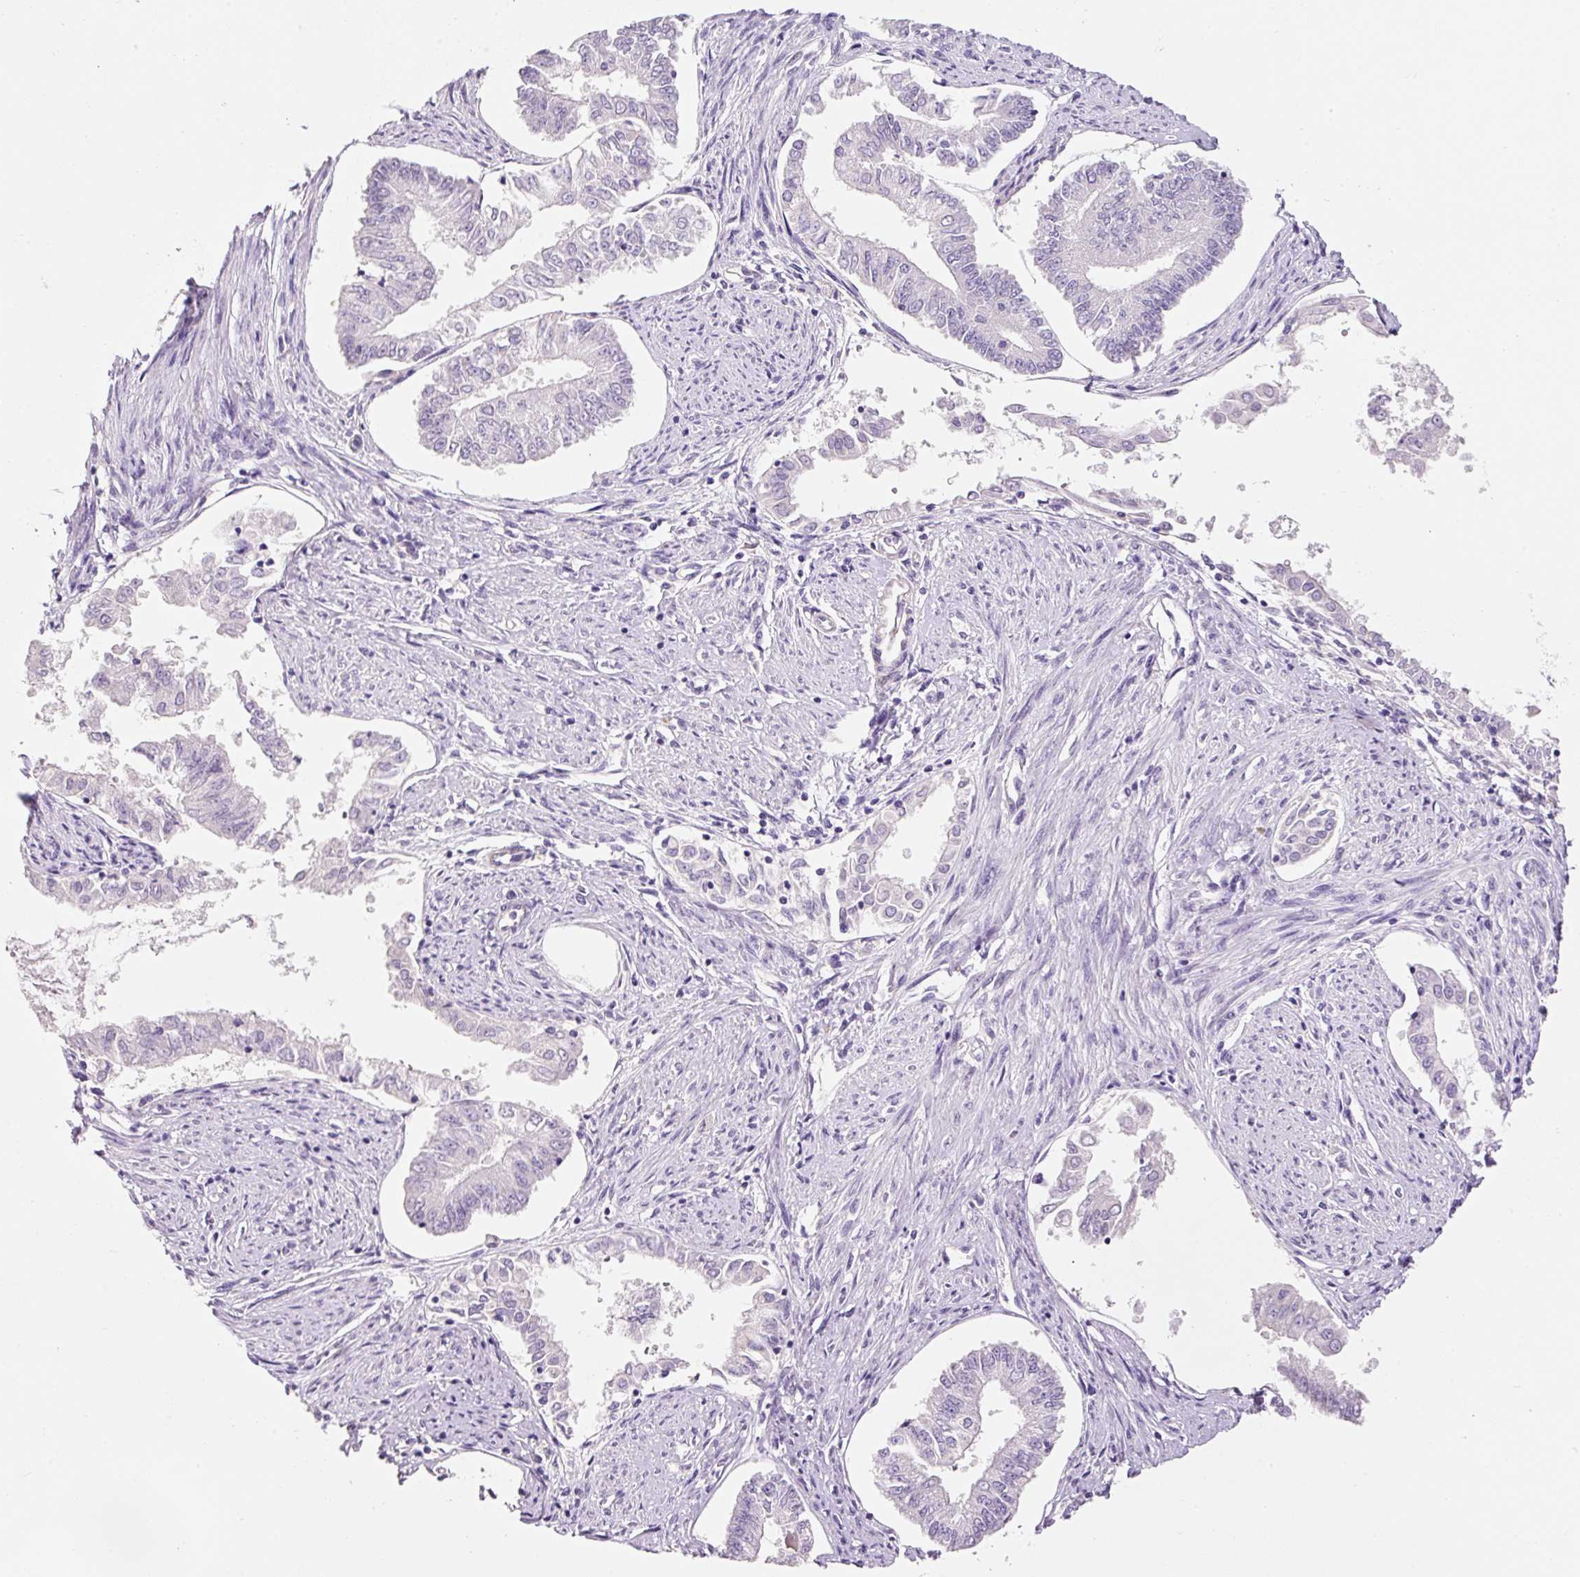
{"staining": {"intensity": "negative", "quantity": "none", "location": "none"}, "tissue": "endometrial cancer", "cell_type": "Tumor cells", "image_type": "cancer", "snomed": [{"axis": "morphology", "description": "Adenocarcinoma, NOS"}, {"axis": "topography", "description": "Endometrium"}], "caption": "Tumor cells show no significant protein staining in adenocarcinoma (endometrial).", "gene": "SYP", "patient": {"sex": "female", "age": 76}}